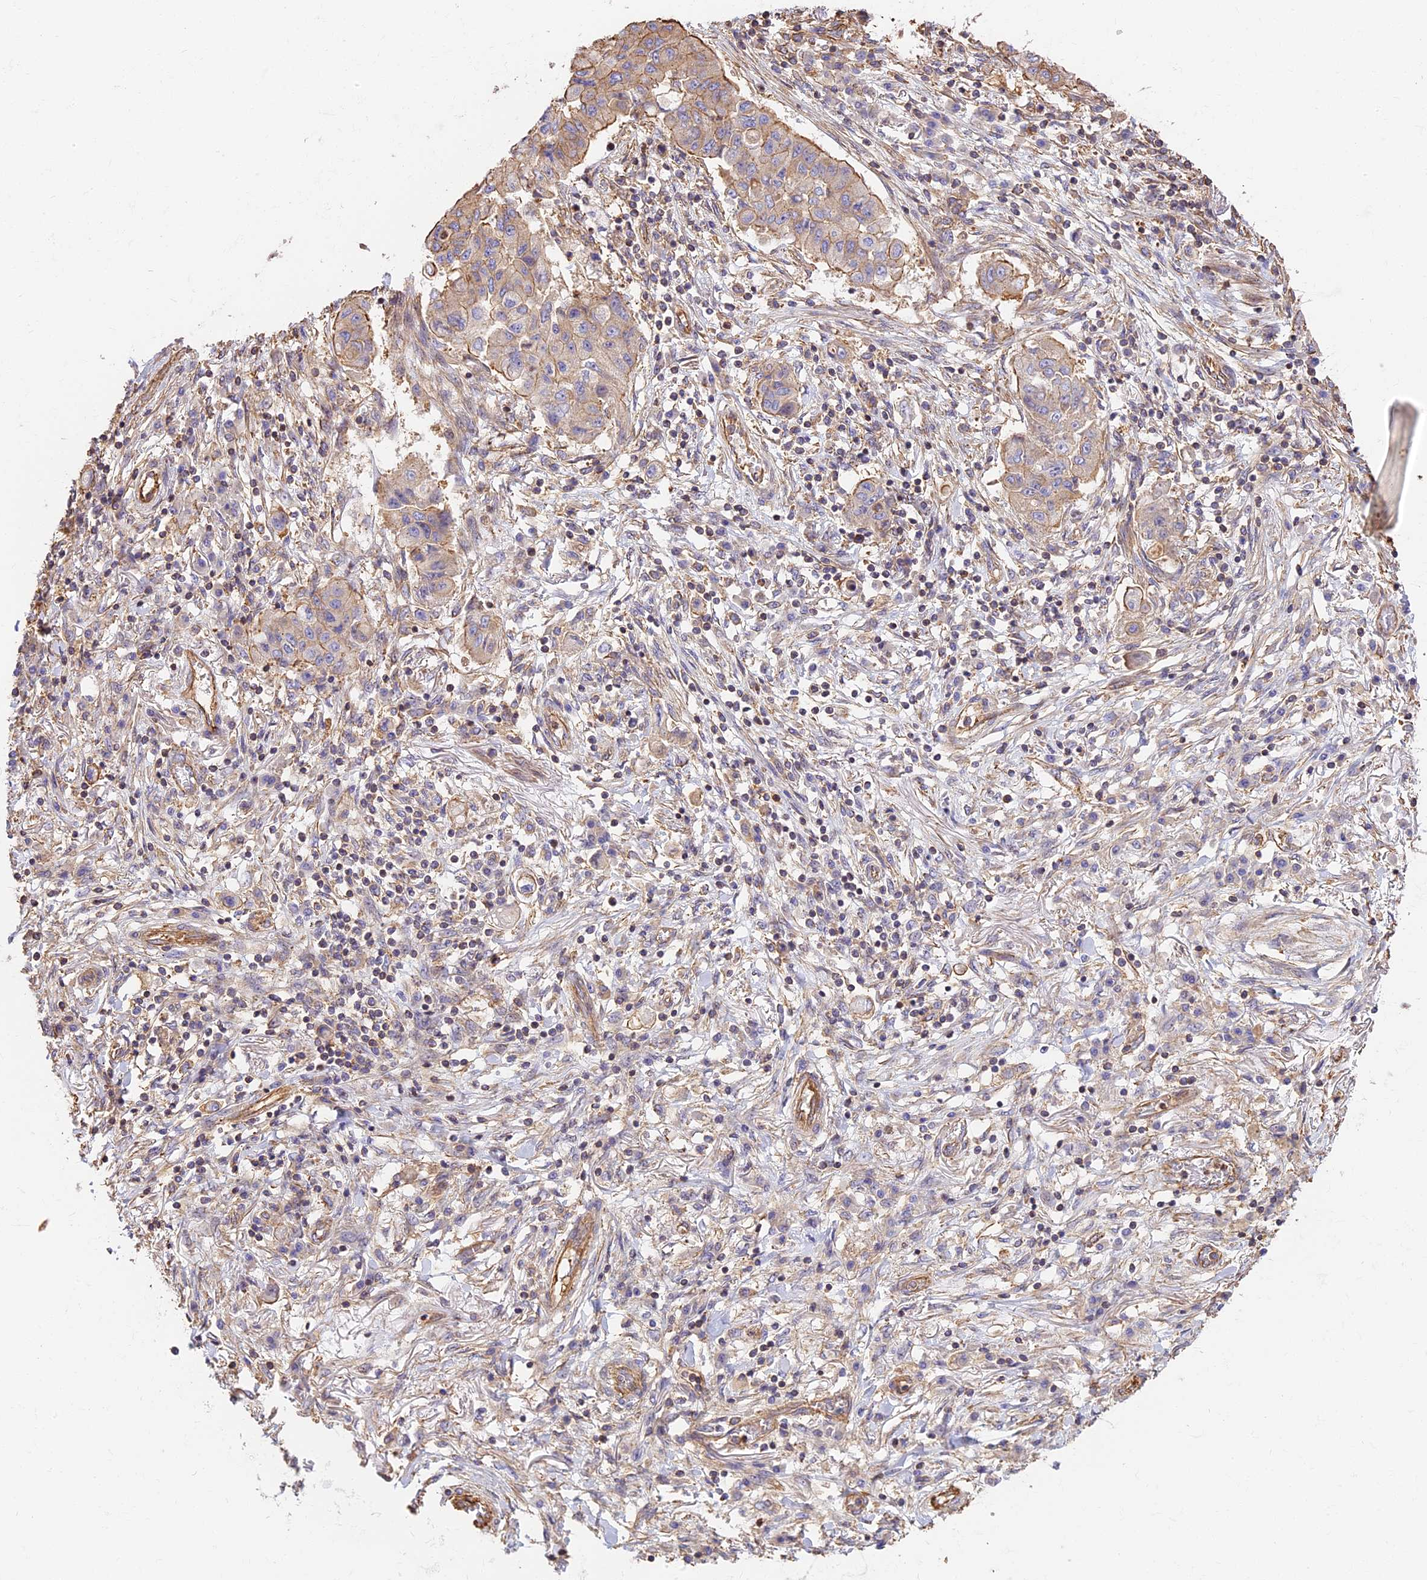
{"staining": {"intensity": "moderate", "quantity": "25%-75%", "location": "cytoplasmic/membranous"}, "tissue": "lung cancer", "cell_type": "Tumor cells", "image_type": "cancer", "snomed": [{"axis": "morphology", "description": "Squamous cell carcinoma, NOS"}, {"axis": "topography", "description": "Lung"}], "caption": "An immunohistochemistry micrograph of tumor tissue is shown. Protein staining in brown labels moderate cytoplasmic/membranous positivity in lung cancer (squamous cell carcinoma) within tumor cells.", "gene": "VPS18", "patient": {"sex": "male", "age": 74}}